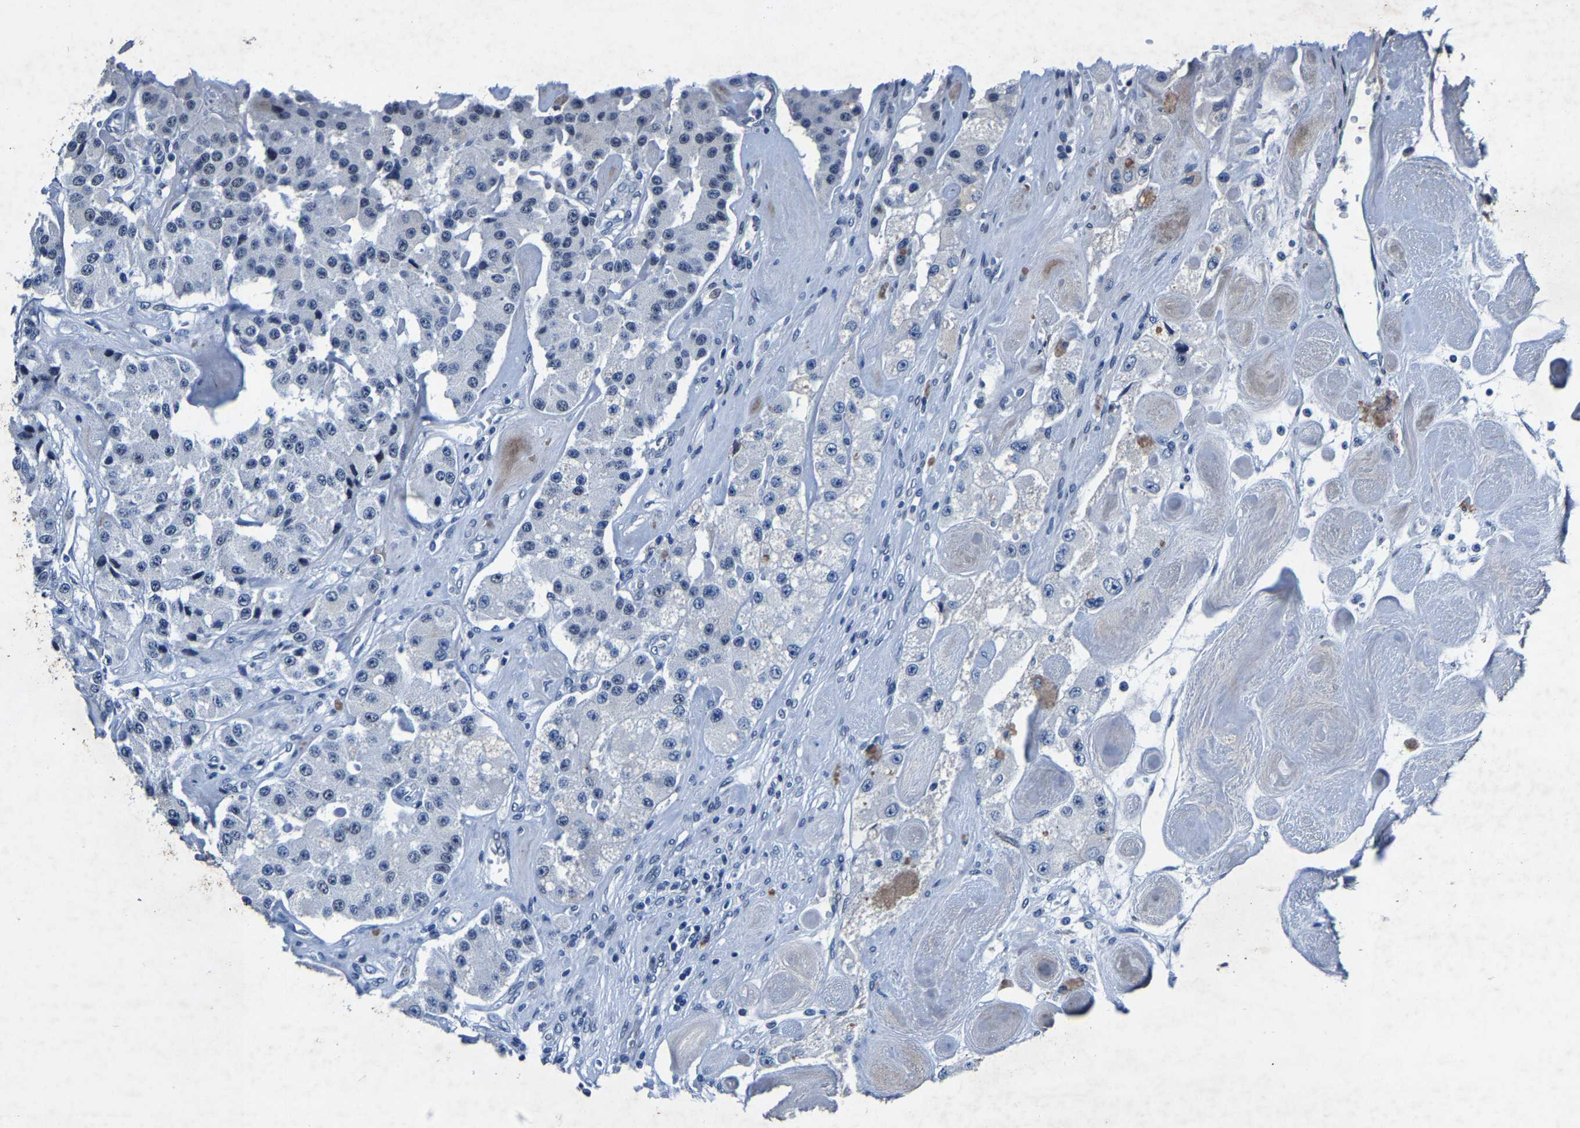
{"staining": {"intensity": "negative", "quantity": "none", "location": "none"}, "tissue": "carcinoid", "cell_type": "Tumor cells", "image_type": "cancer", "snomed": [{"axis": "morphology", "description": "Carcinoid, malignant, NOS"}, {"axis": "topography", "description": "Pancreas"}], "caption": "A micrograph of carcinoid (malignant) stained for a protein exhibits no brown staining in tumor cells.", "gene": "UBN2", "patient": {"sex": "male", "age": 41}}